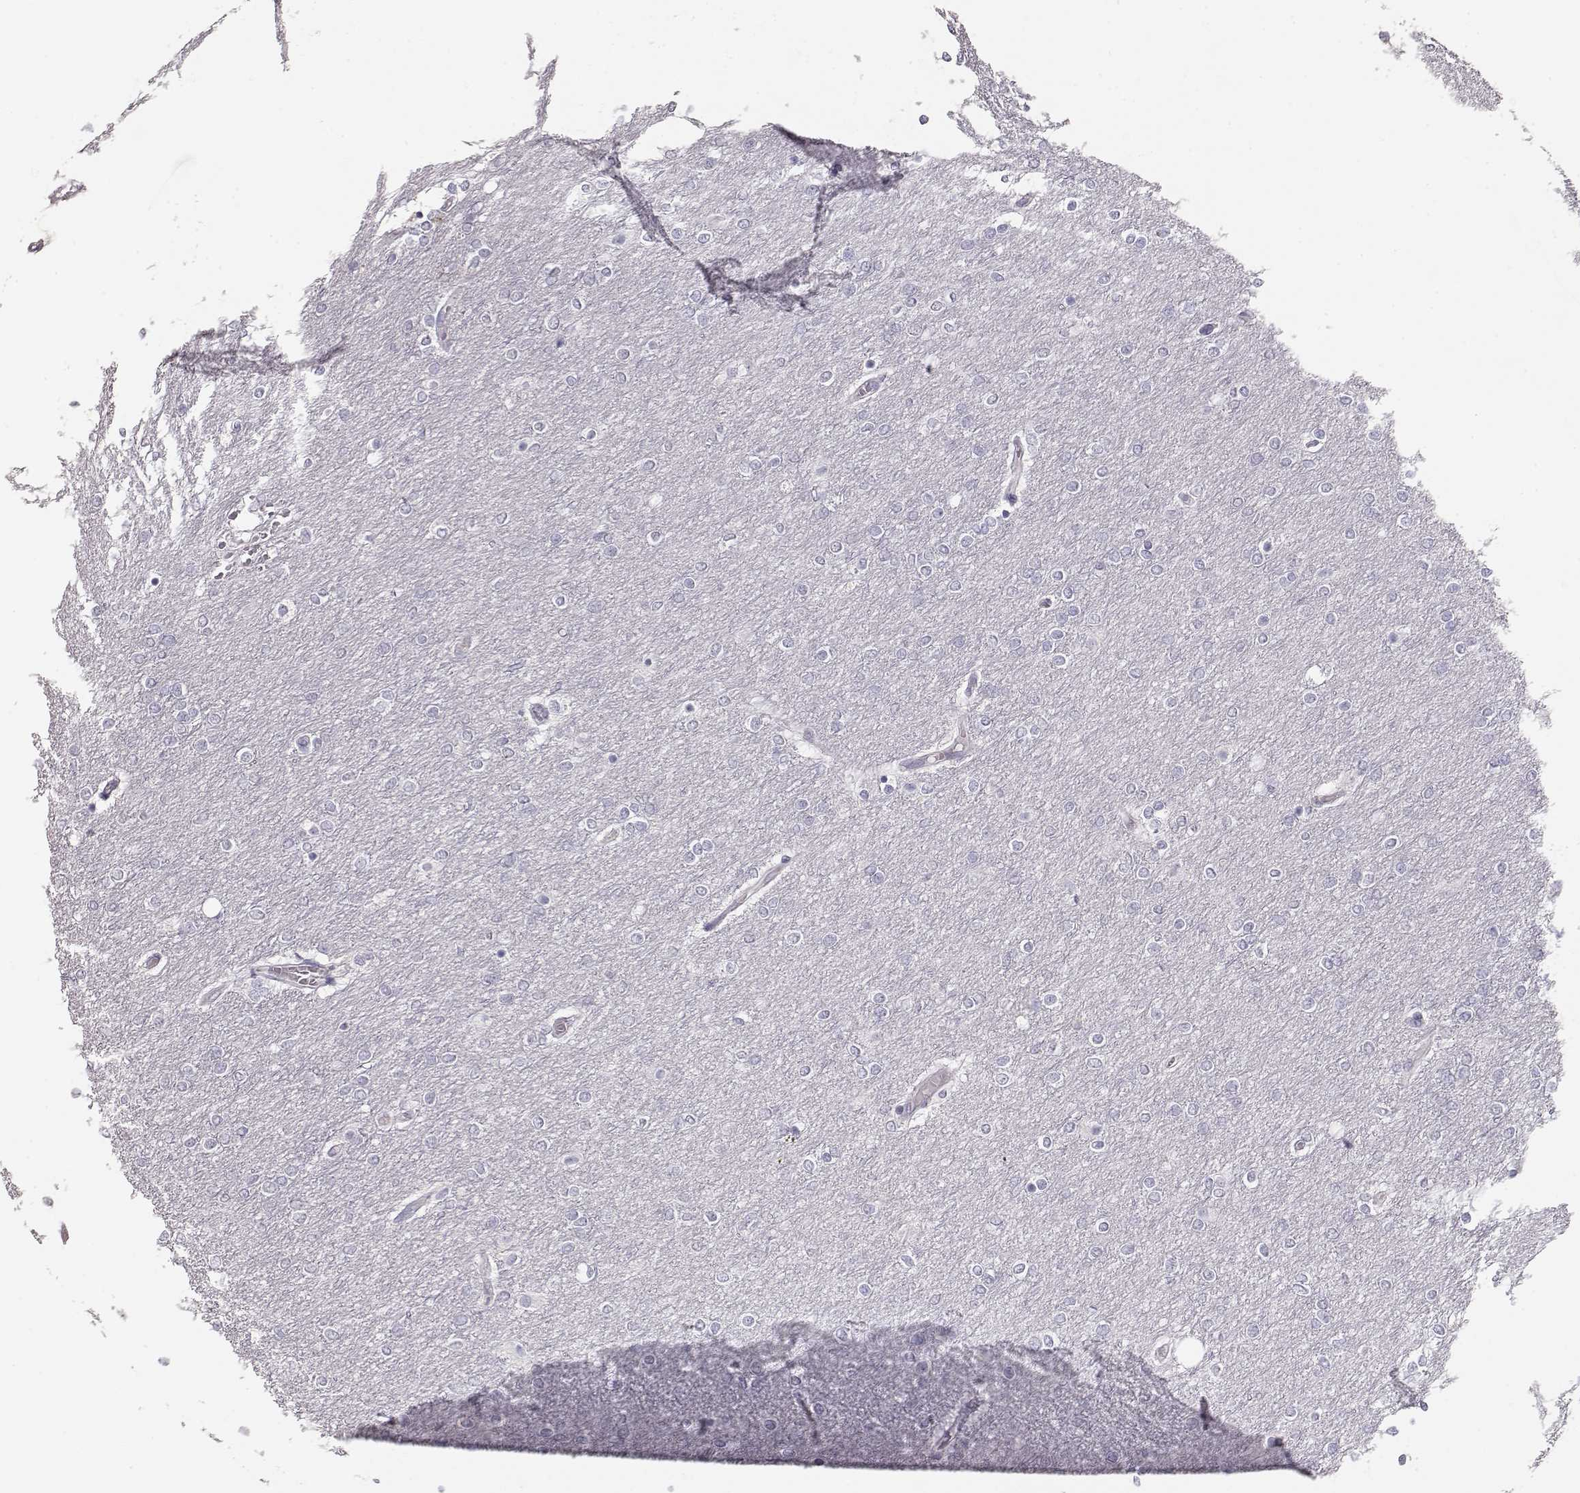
{"staining": {"intensity": "negative", "quantity": "none", "location": "none"}, "tissue": "glioma", "cell_type": "Tumor cells", "image_type": "cancer", "snomed": [{"axis": "morphology", "description": "Glioma, malignant, High grade"}, {"axis": "topography", "description": "Brain"}], "caption": "Tumor cells are negative for protein expression in human glioma.", "gene": "MAGEC1", "patient": {"sex": "female", "age": 61}}